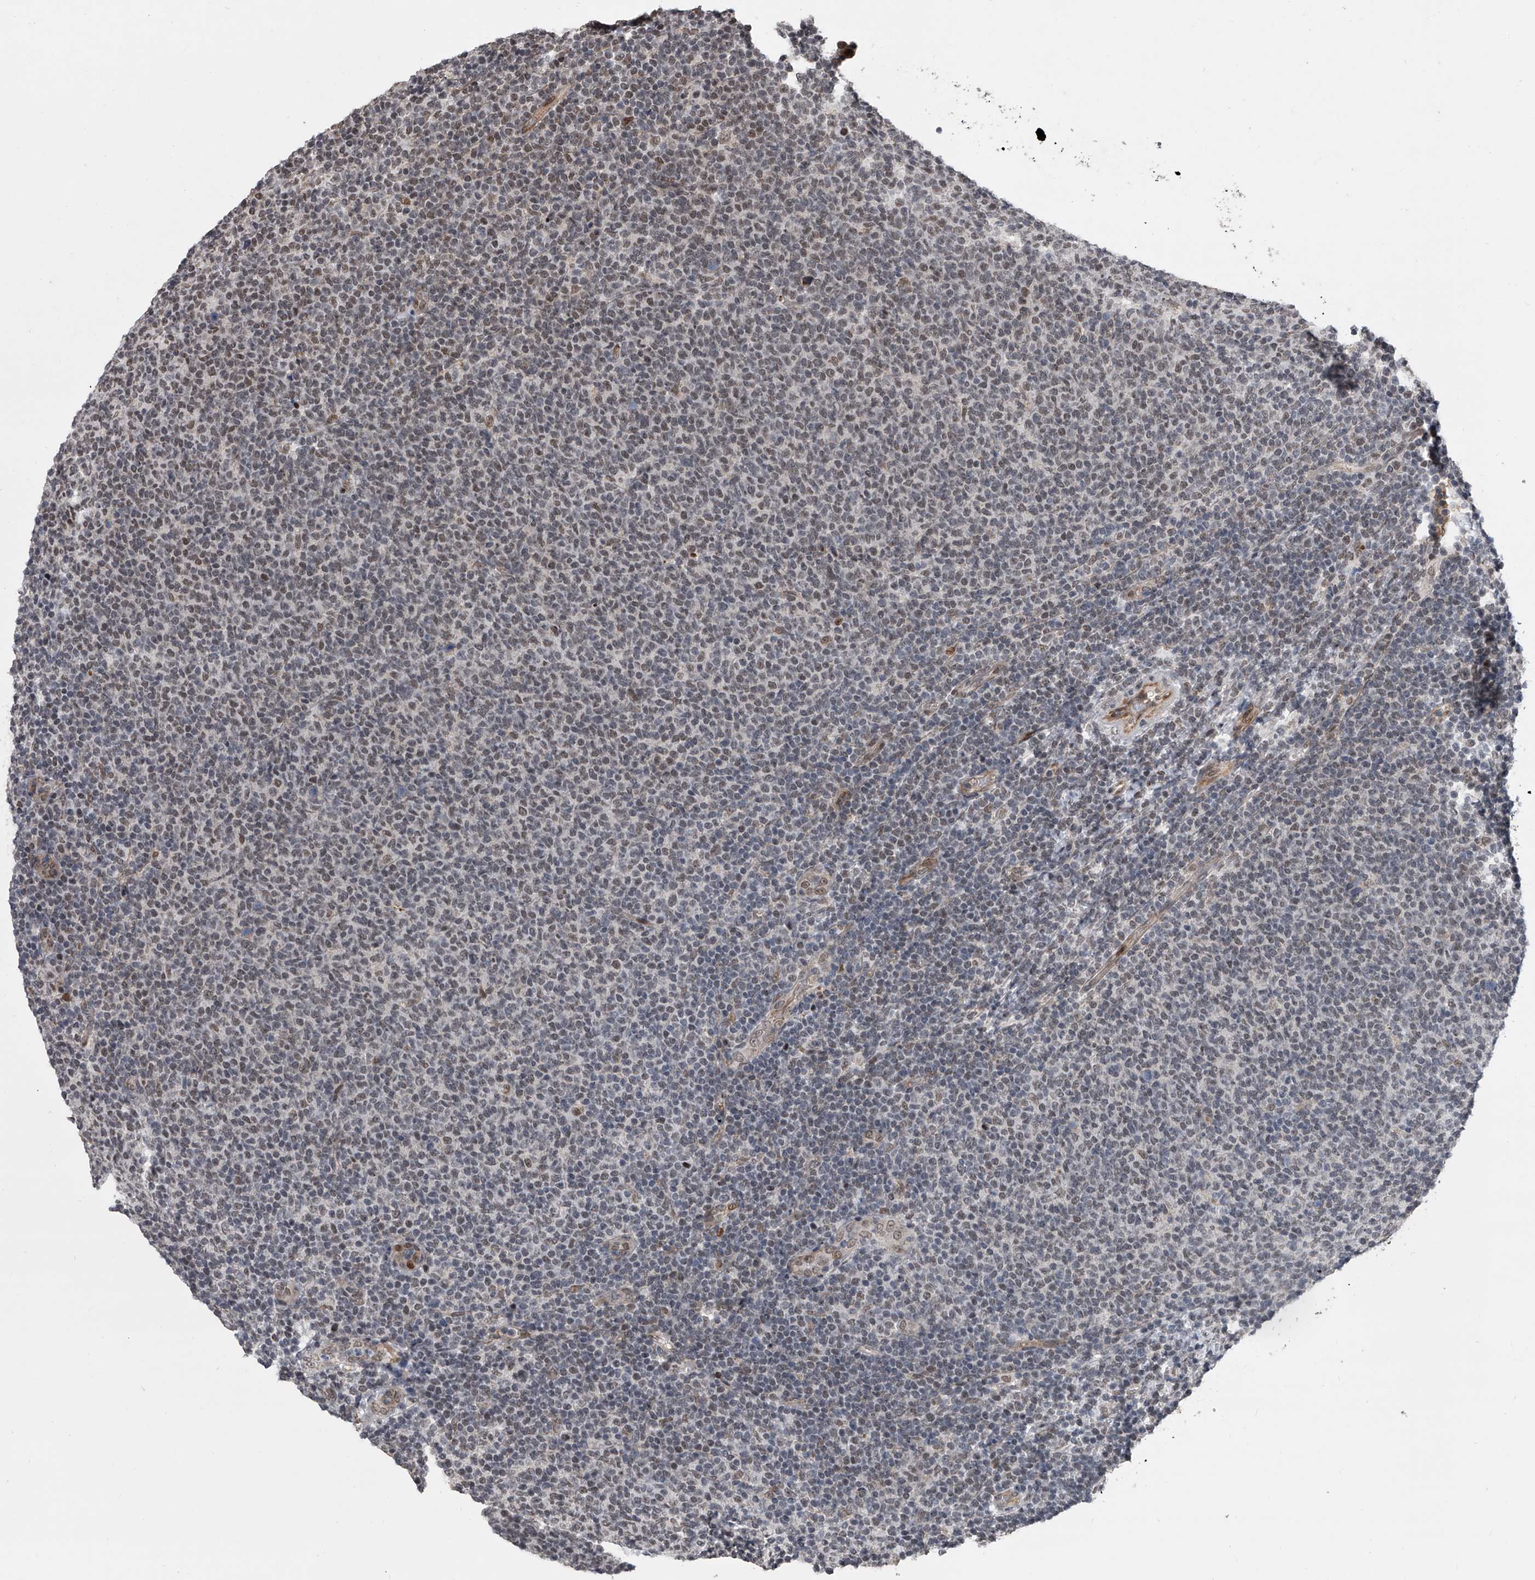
{"staining": {"intensity": "negative", "quantity": "none", "location": "none"}, "tissue": "lymphoma", "cell_type": "Tumor cells", "image_type": "cancer", "snomed": [{"axis": "morphology", "description": "Malignant lymphoma, non-Hodgkin's type, Low grade"}, {"axis": "topography", "description": "Lymph node"}], "caption": "IHC micrograph of human lymphoma stained for a protein (brown), which reveals no staining in tumor cells. Brightfield microscopy of immunohistochemistry (IHC) stained with DAB (3,3'-diaminobenzidine) (brown) and hematoxylin (blue), captured at high magnification.", "gene": "ZNF426", "patient": {"sex": "male", "age": 66}}